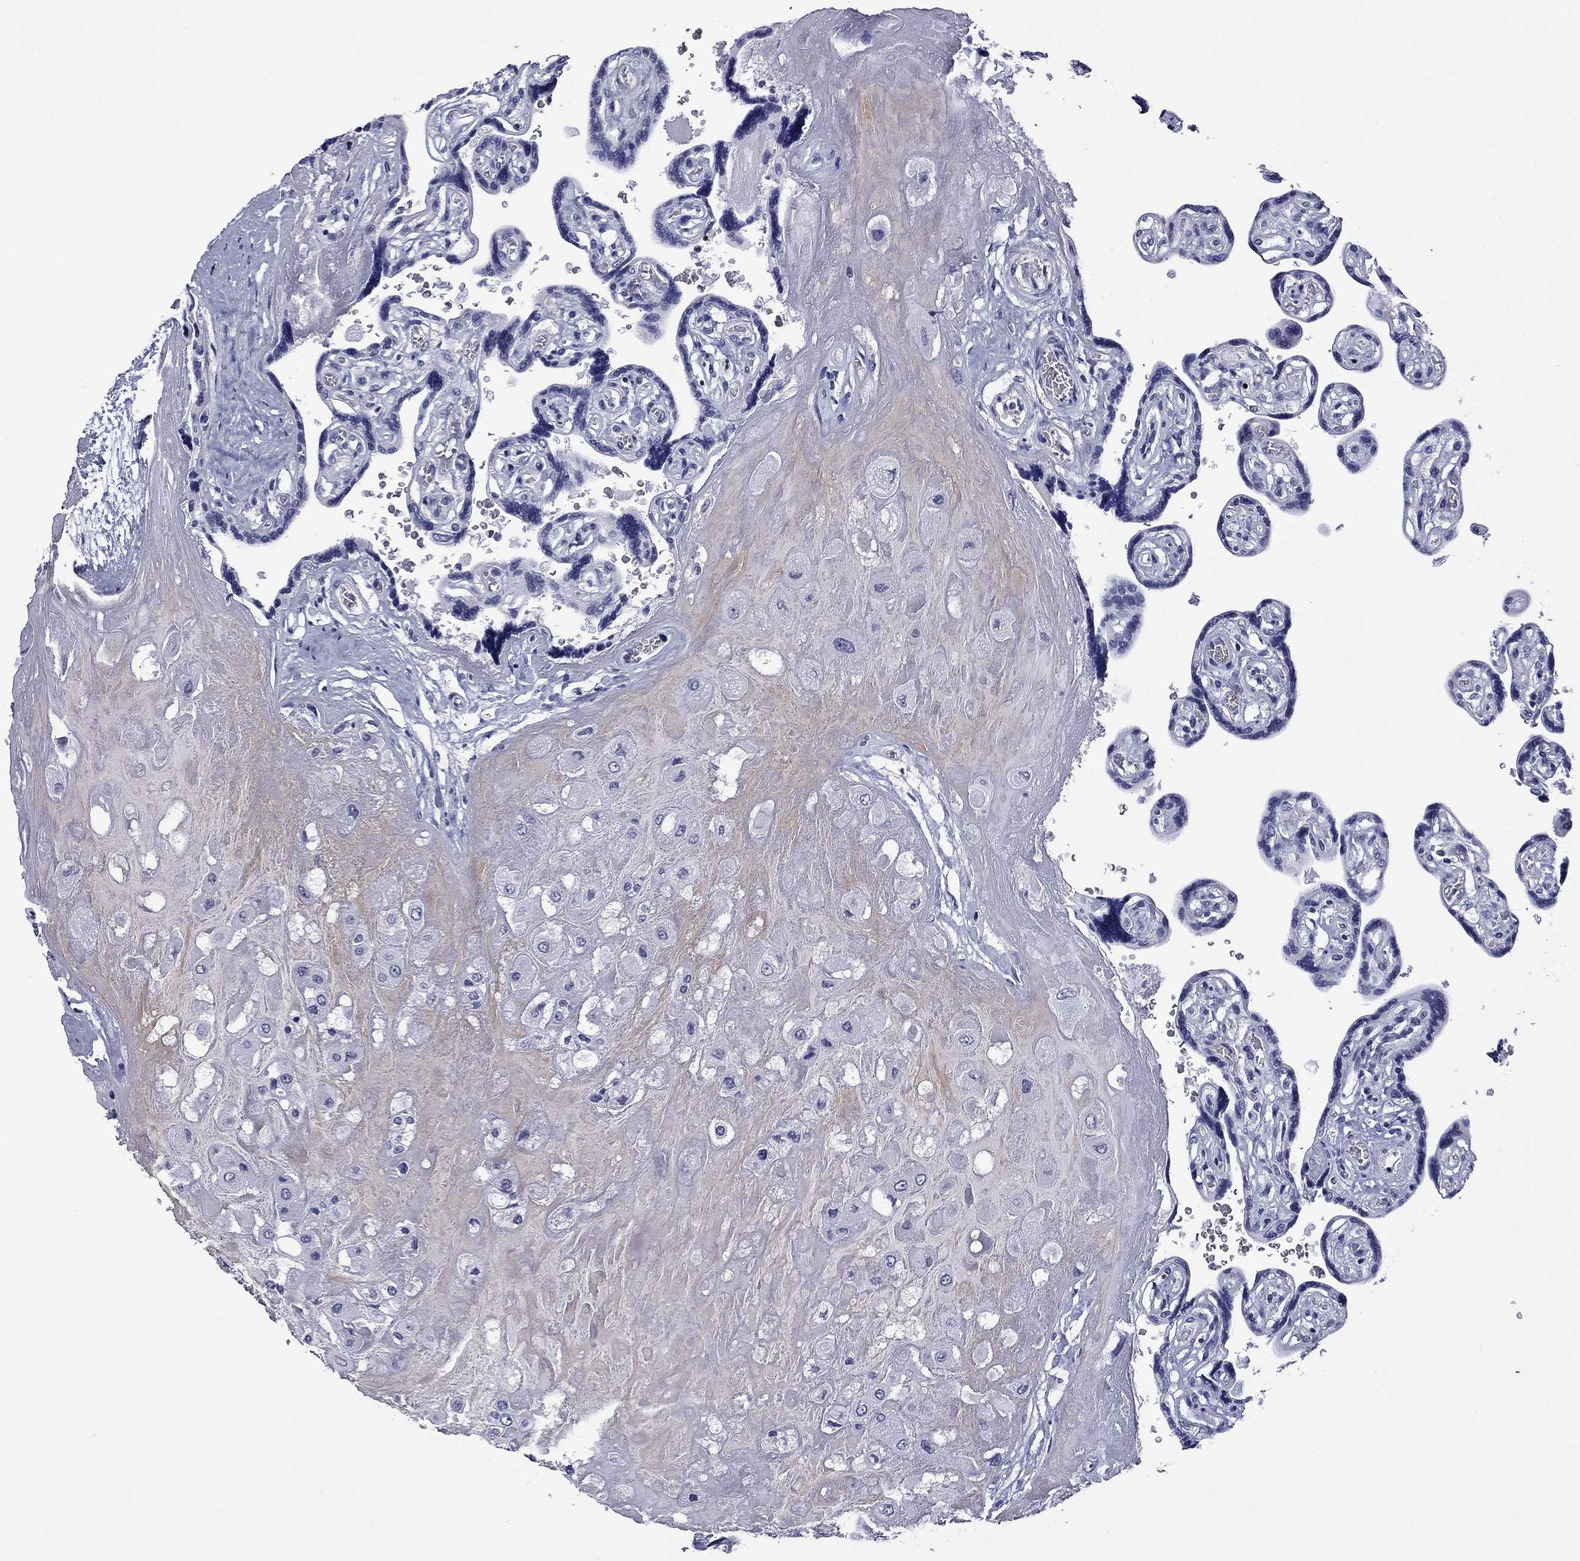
{"staining": {"intensity": "negative", "quantity": "none", "location": "none"}, "tissue": "placenta", "cell_type": "Decidual cells", "image_type": "normal", "snomed": [{"axis": "morphology", "description": "Normal tissue, NOS"}, {"axis": "topography", "description": "Placenta"}], "caption": "Immunohistochemistry (IHC) micrograph of normal placenta: placenta stained with DAB (3,3'-diaminobenzidine) exhibits no significant protein positivity in decidual cells.", "gene": "IKZF3", "patient": {"sex": "female", "age": 32}}